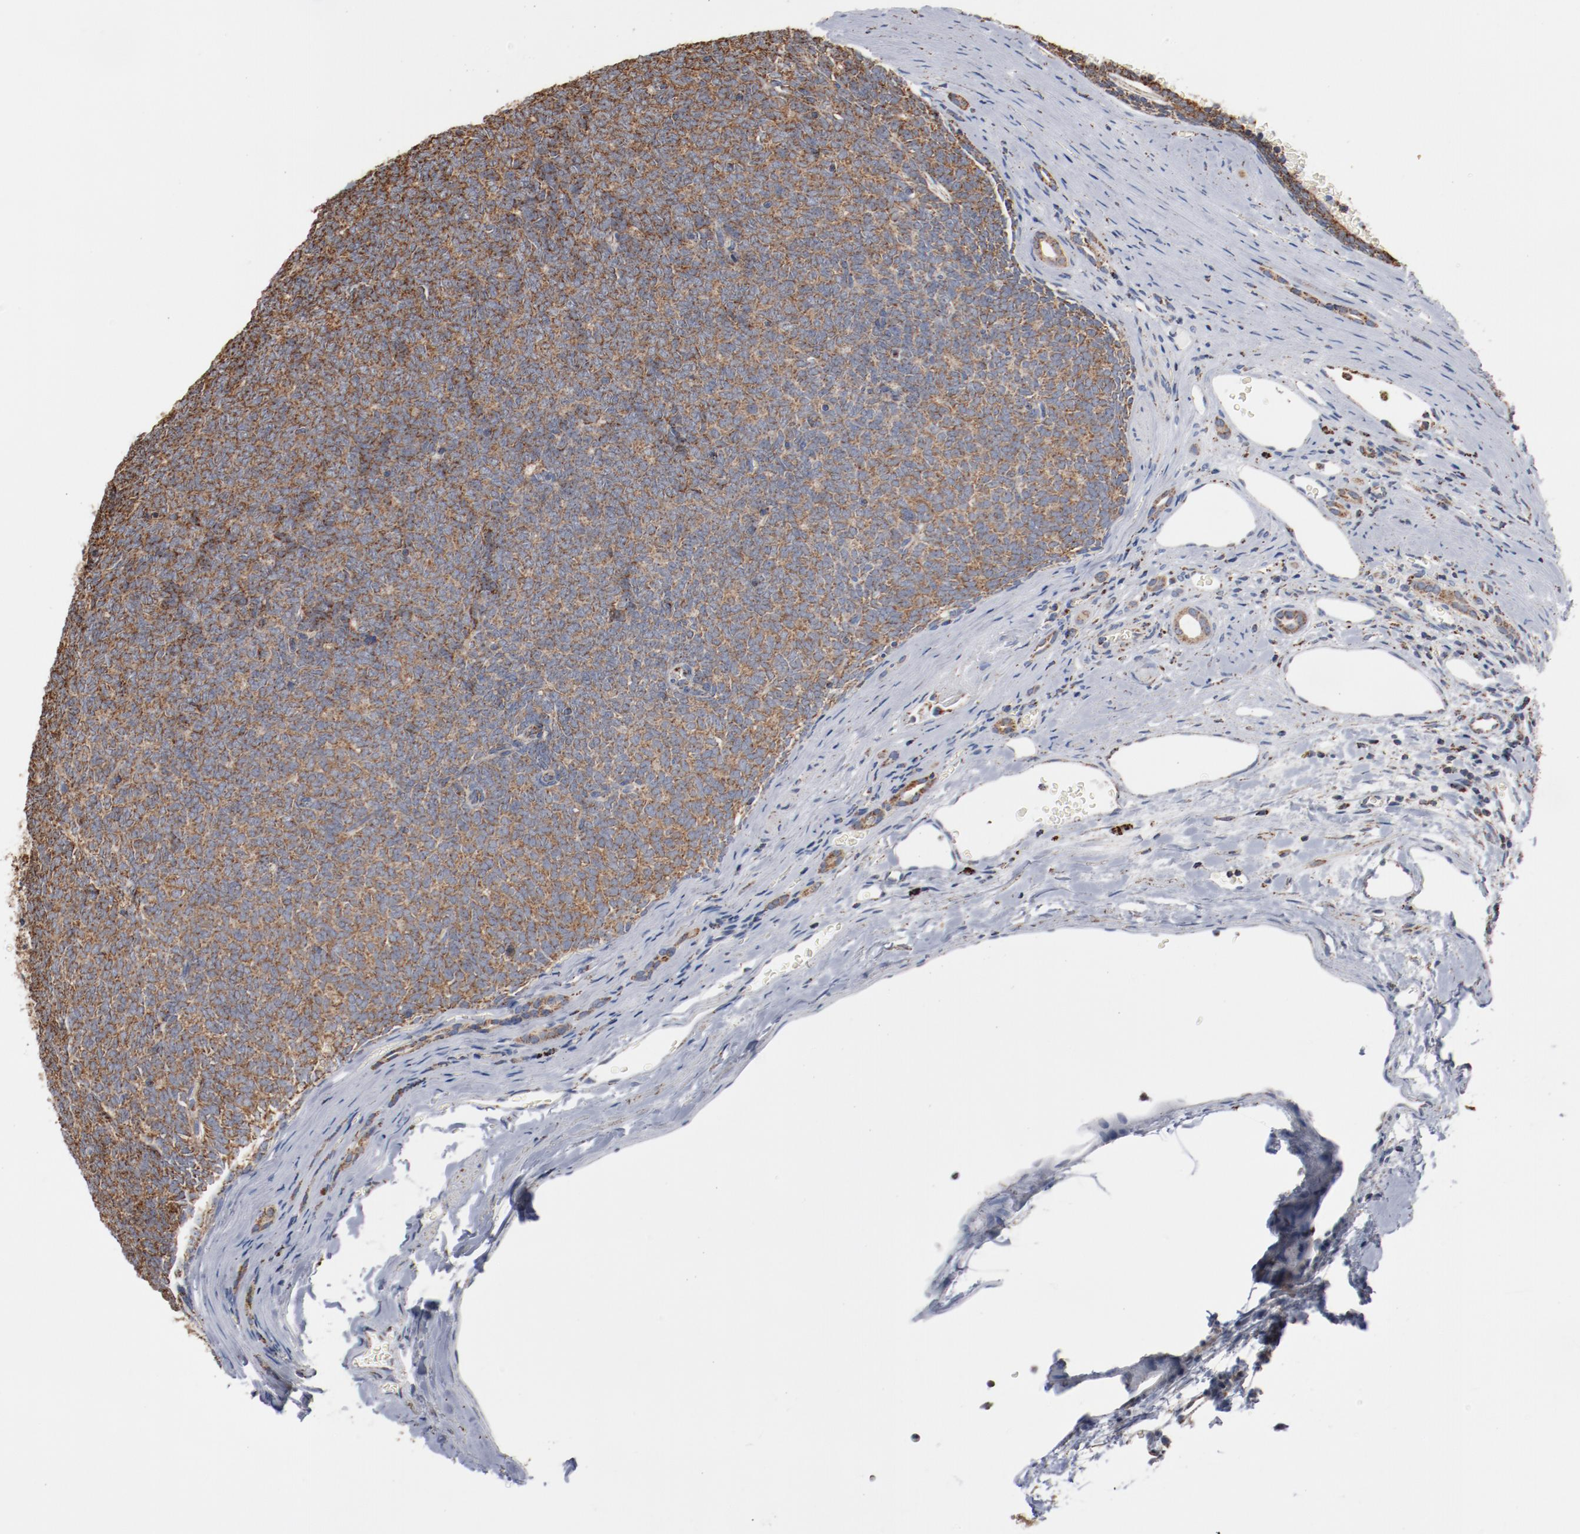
{"staining": {"intensity": "moderate", "quantity": "25%-75%", "location": "cytoplasmic/membranous"}, "tissue": "renal cancer", "cell_type": "Tumor cells", "image_type": "cancer", "snomed": [{"axis": "morphology", "description": "Neoplasm, malignant, NOS"}, {"axis": "topography", "description": "Kidney"}], "caption": "This histopathology image displays renal cancer (malignant neoplasm) stained with immunohistochemistry to label a protein in brown. The cytoplasmic/membranous of tumor cells show moderate positivity for the protein. Nuclei are counter-stained blue.", "gene": "NDUFS4", "patient": {"sex": "male", "age": 28}}